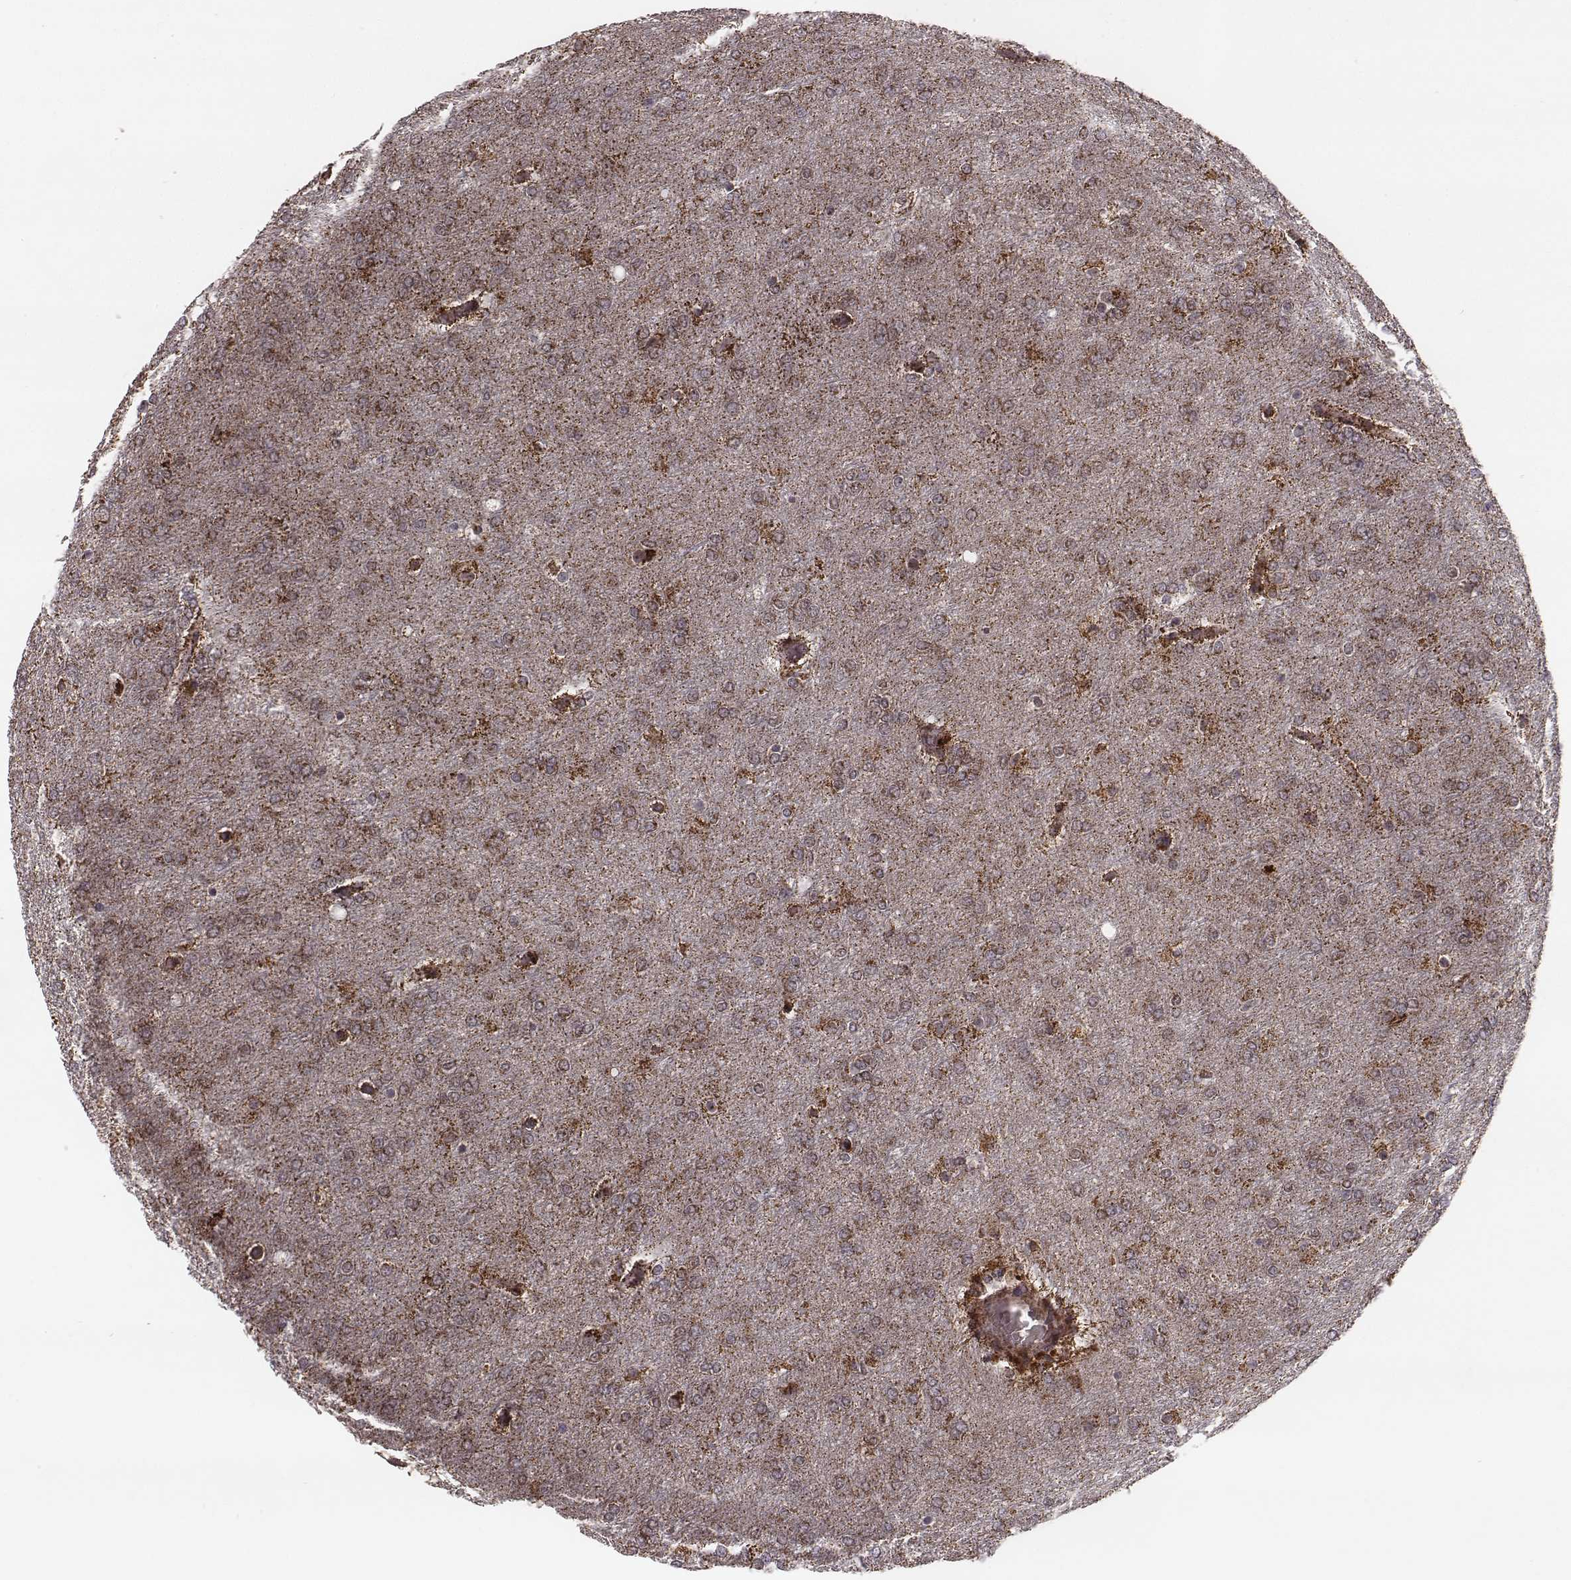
{"staining": {"intensity": "moderate", "quantity": ">75%", "location": "cytoplasmic/membranous"}, "tissue": "glioma", "cell_type": "Tumor cells", "image_type": "cancer", "snomed": [{"axis": "morphology", "description": "Glioma, malignant, High grade"}, {"axis": "topography", "description": "Brain"}], "caption": "The image demonstrates staining of glioma, revealing moderate cytoplasmic/membranous protein positivity (brown color) within tumor cells. (IHC, brightfield microscopy, high magnification).", "gene": "ZDHHC21", "patient": {"sex": "female", "age": 61}}